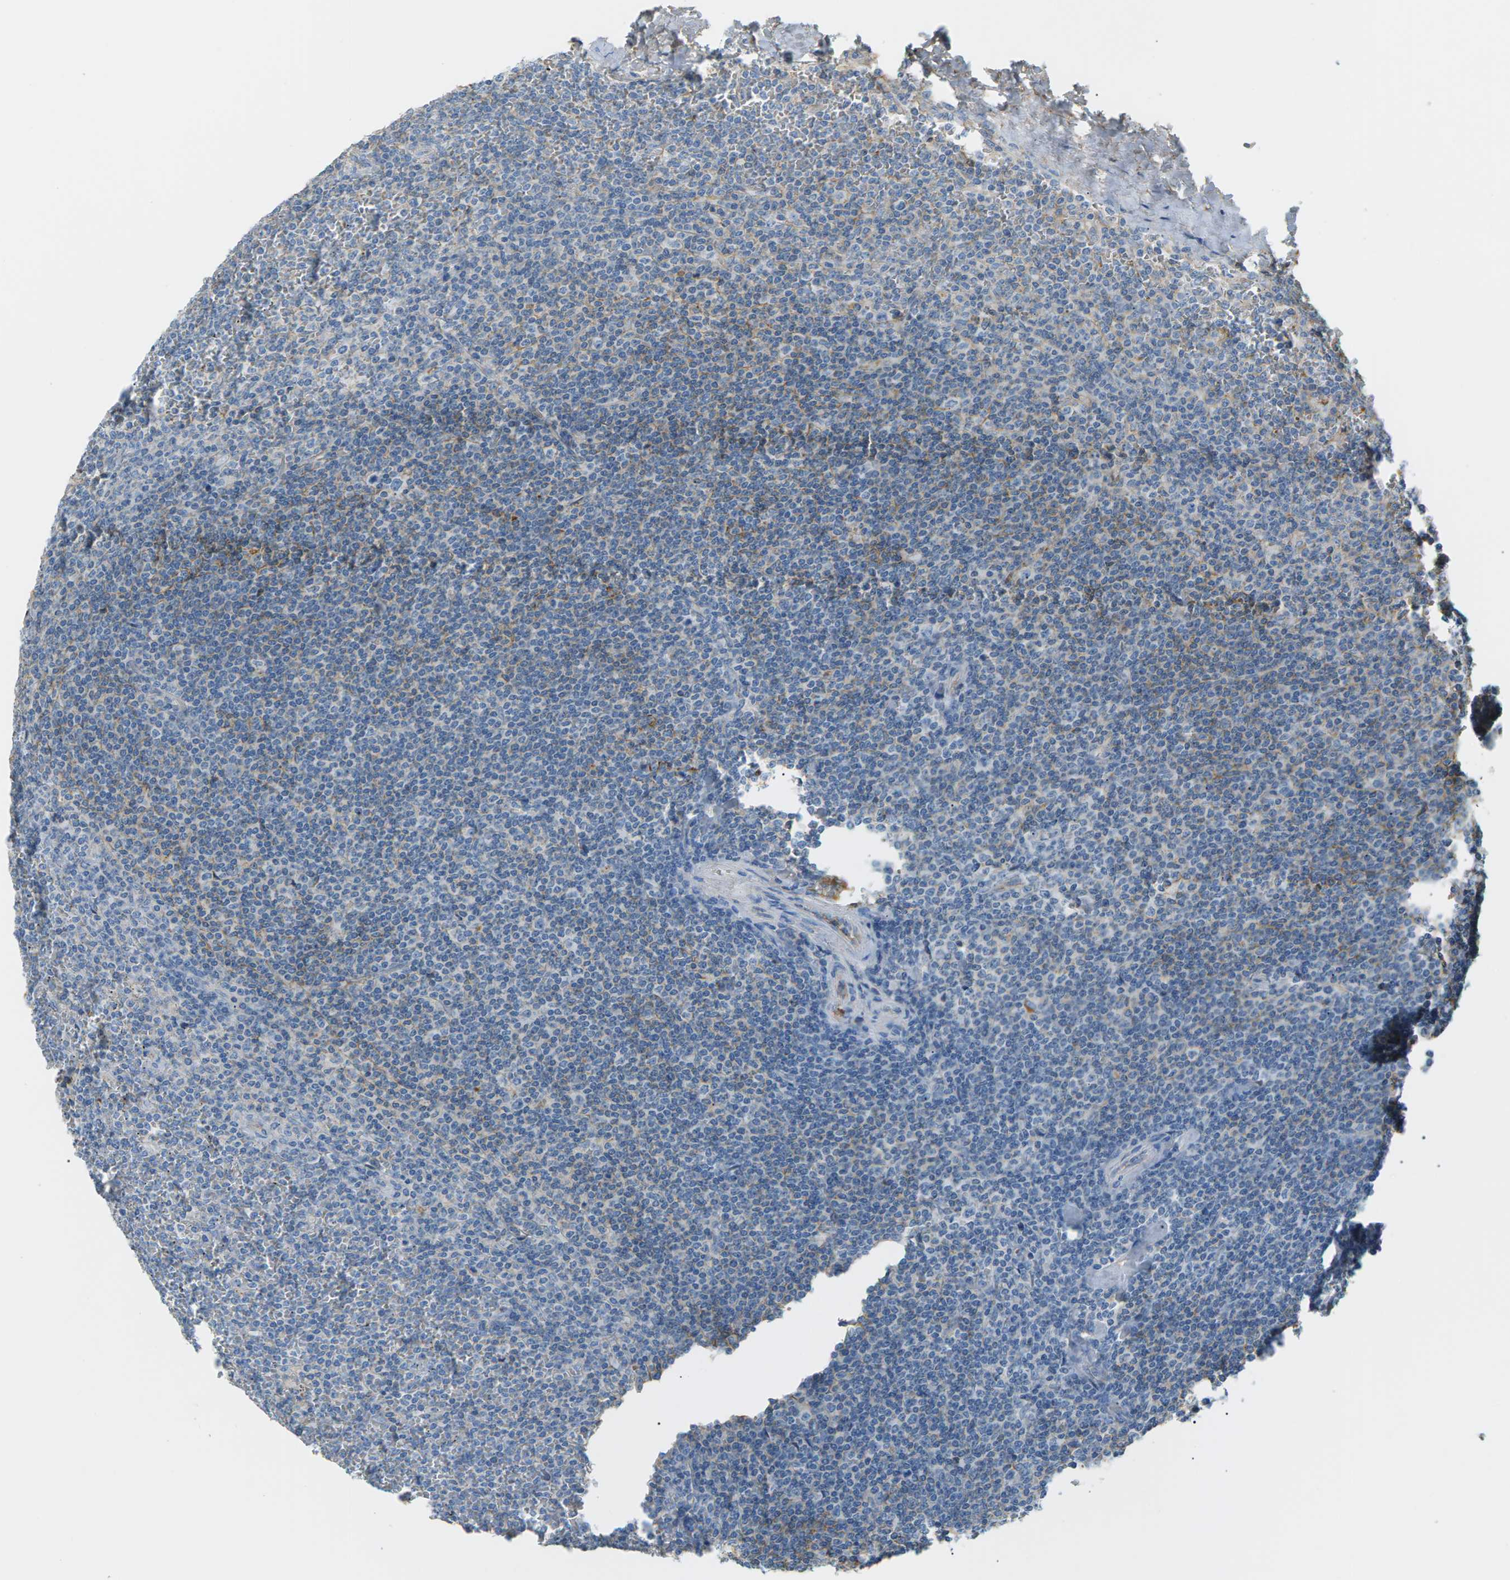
{"staining": {"intensity": "negative", "quantity": "none", "location": "none"}, "tissue": "lymphoma", "cell_type": "Tumor cells", "image_type": "cancer", "snomed": [{"axis": "morphology", "description": "Malignant lymphoma, non-Hodgkin's type, Low grade"}, {"axis": "topography", "description": "Spleen"}], "caption": "This histopathology image is of lymphoma stained with immunohistochemistry (IHC) to label a protein in brown with the nuclei are counter-stained blue. There is no staining in tumor cells.", "gene": "CFI", "patient": {"sex": "female", "age": 19}}